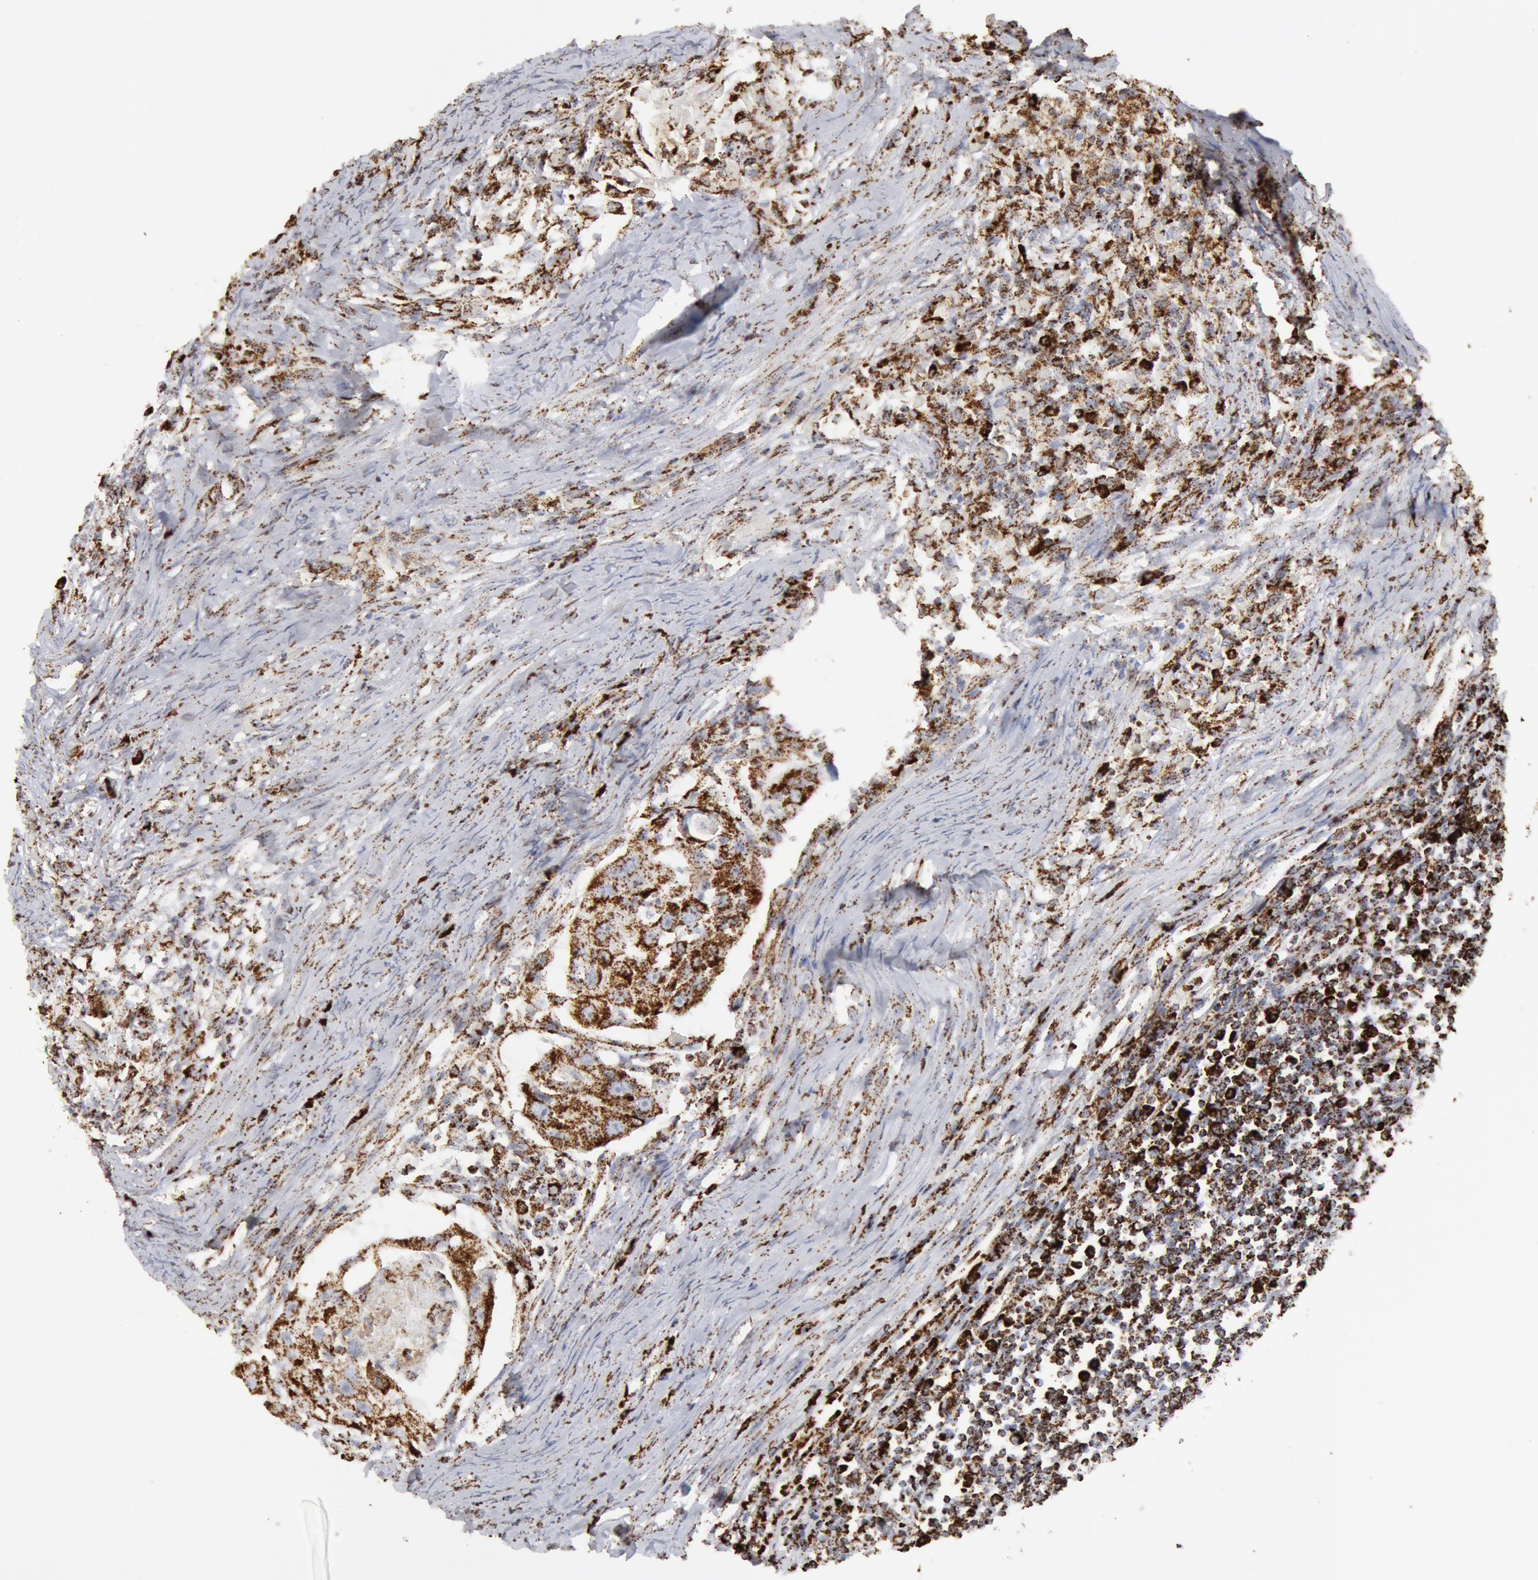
{"staining": {"intensity": "moderate", "quantity": ">75%", "location": "cytoplasmic/membranous"}, "tissue": "head and neck cancer", "cell_type": "Tumor cells", "image_type": "cancer", "snomed": [{"axis": "morphology", "description": "Squamous cell carcinoma, NOS"}, {"axis": "topography", "description": "Head-Neck"}], "caption": "Human squamous cell carcinoma (head and neck) stained for a protein (brown) shows moderate cytoplasmic/membranous positive positivity in approximately >75% of tumor cells.", "gene": "ATP5F1B", "patient": {"sex": "male", "age": 64}}